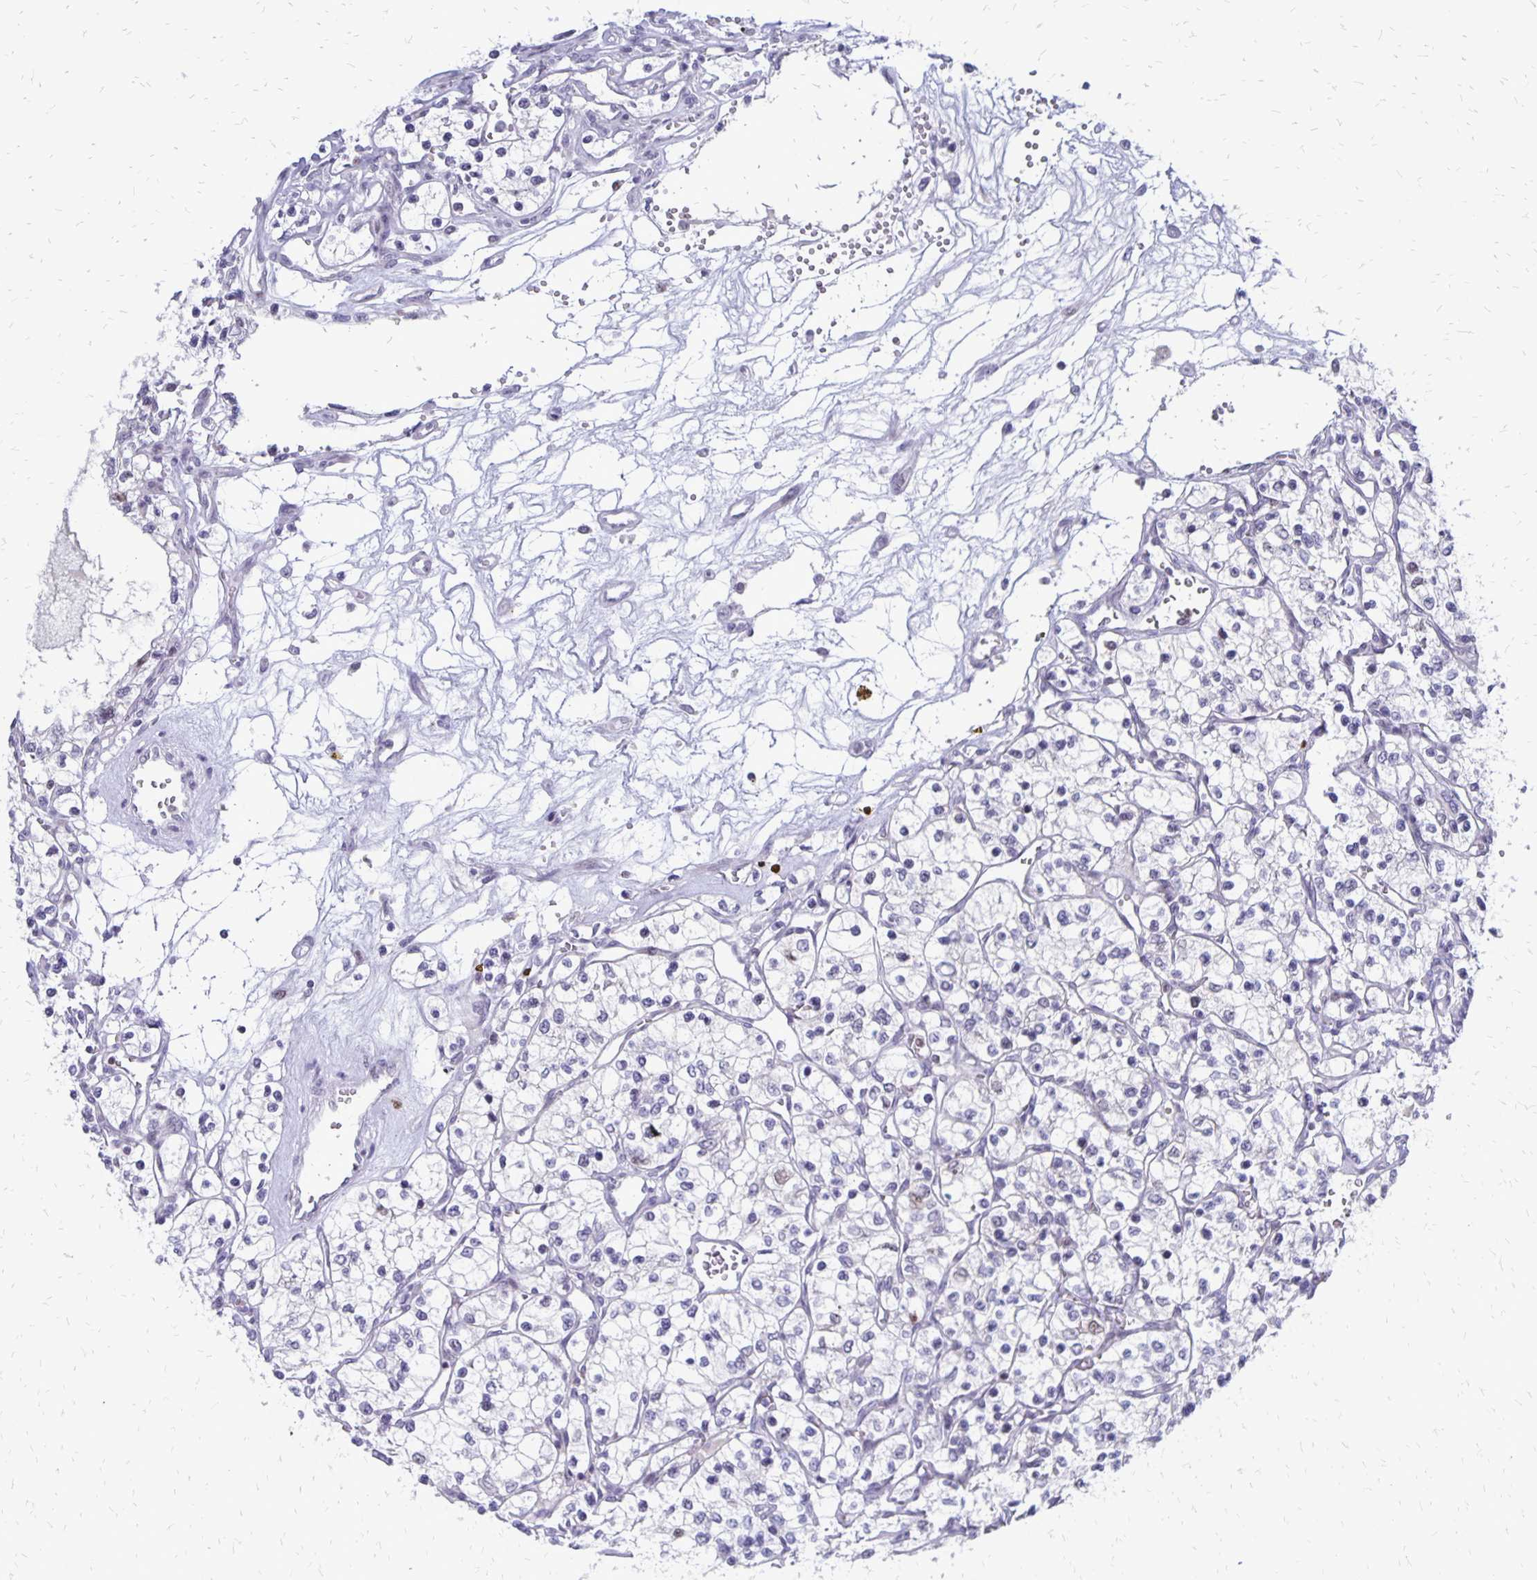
{"staining": {"intensity": "negative", "quantity": "none", "location": "none"}, "tissue": "renal cancer", "cell_type": "Tumor cells", "image_type": "cancer", "snomed": [{"axis": "morphology", "description": "Adenocarcinoma, NOS"}, {"axis": "topography", "description": "Kidney"}], "caption": "DAB immunohistochemical staining of renal cancer exhibits no significant positivity in tumor cells.", "gene": "DCK", "patient": {"sex": "female", "age": 69}}